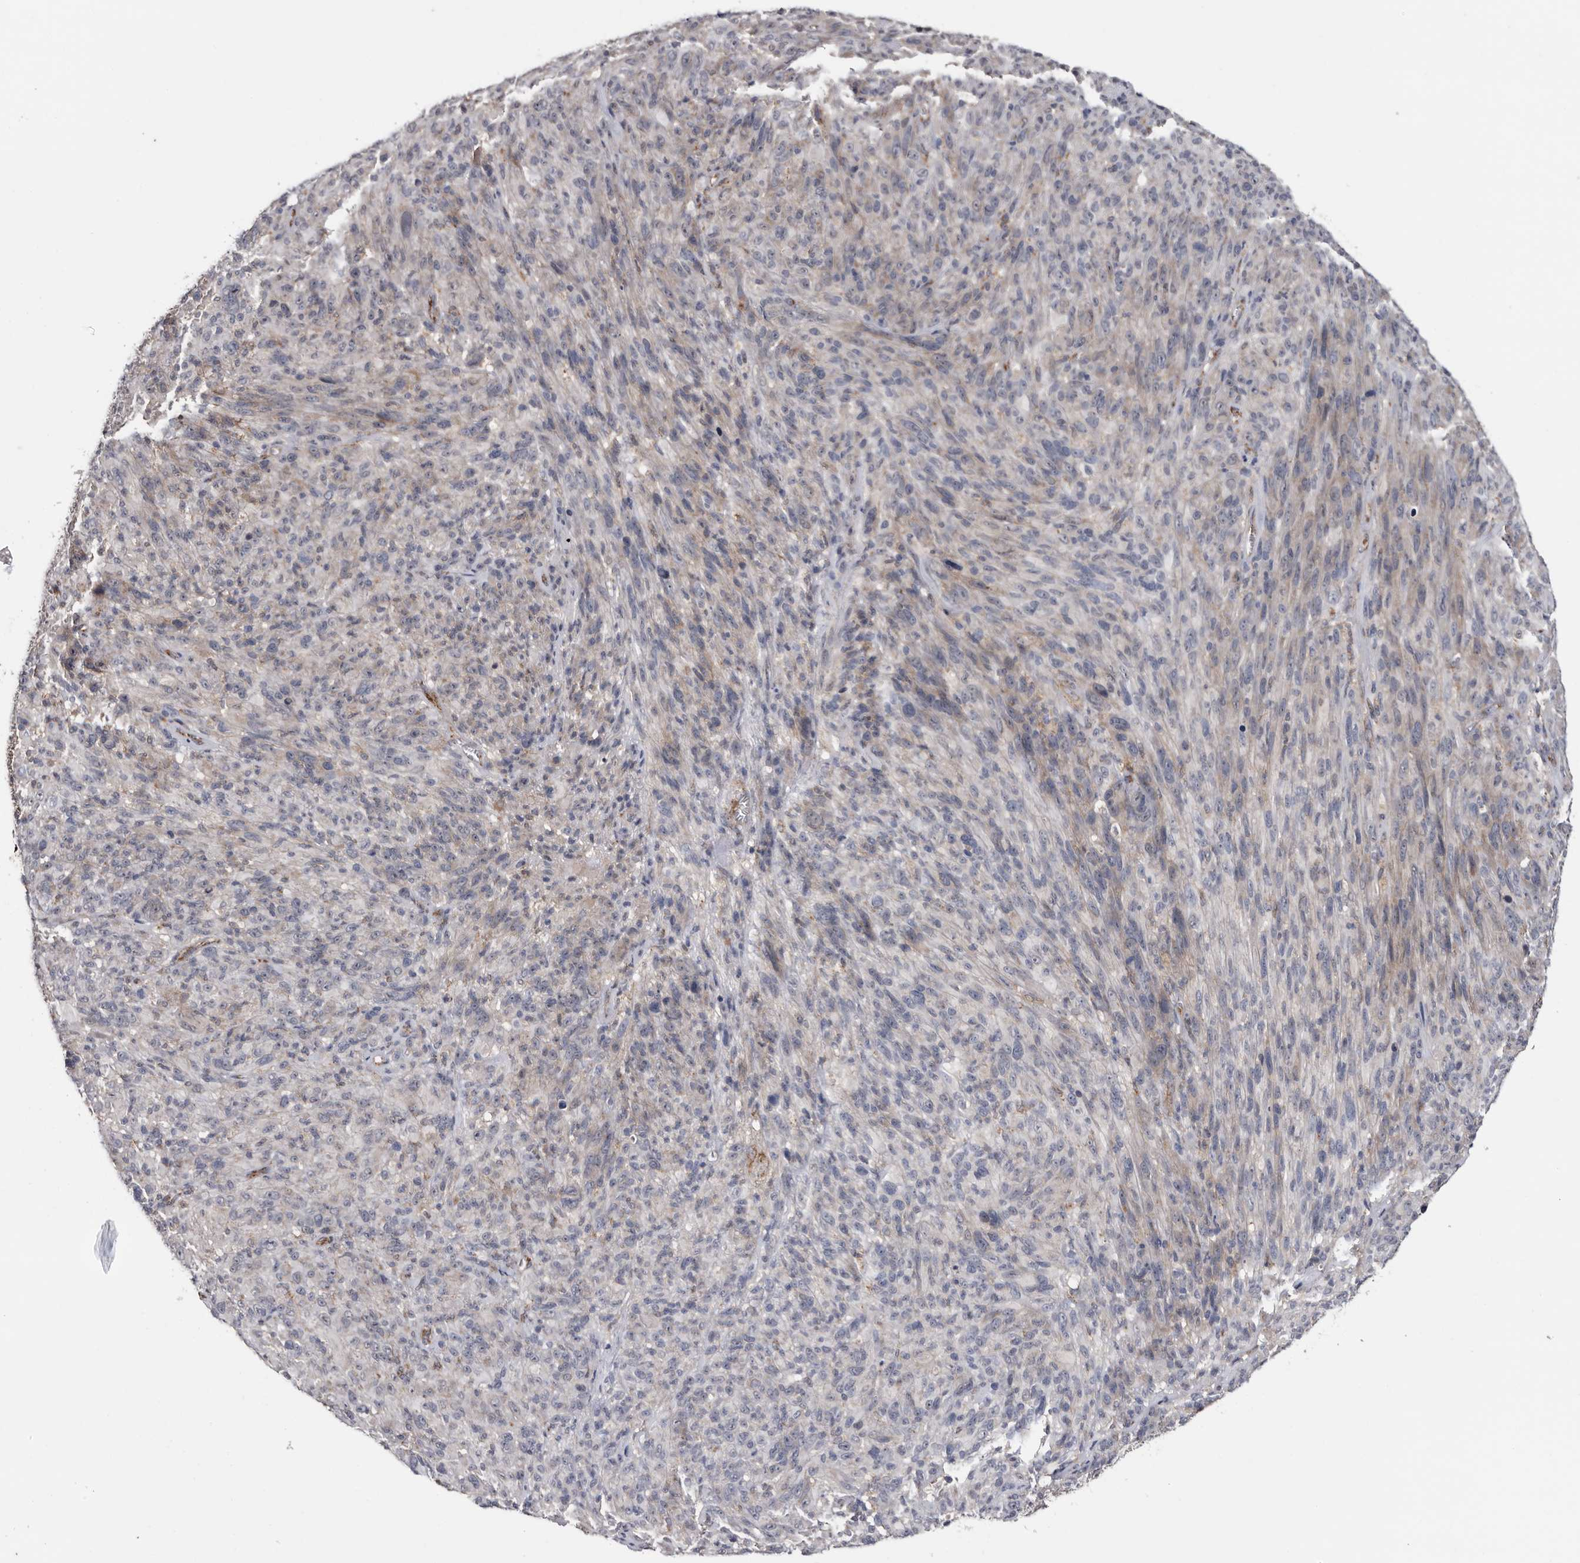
{"staining": {"intensity": "negative", "quantity": "none", "location": "none"}, "tissue": "melanoma", "cell_type": "Tumor cells", "image_type": "cancer", "snomed": [{"axis": "morphology", "description": "Malignant melanoma, NOS"}, {"axis": "topography", "description": "Skin of head"}], "caption": "Protein analysis of melanoma shows no significant positivity in tumor cells.", "gene": "ARMCX2", "patient": {"sex": "male", "age": 96}}